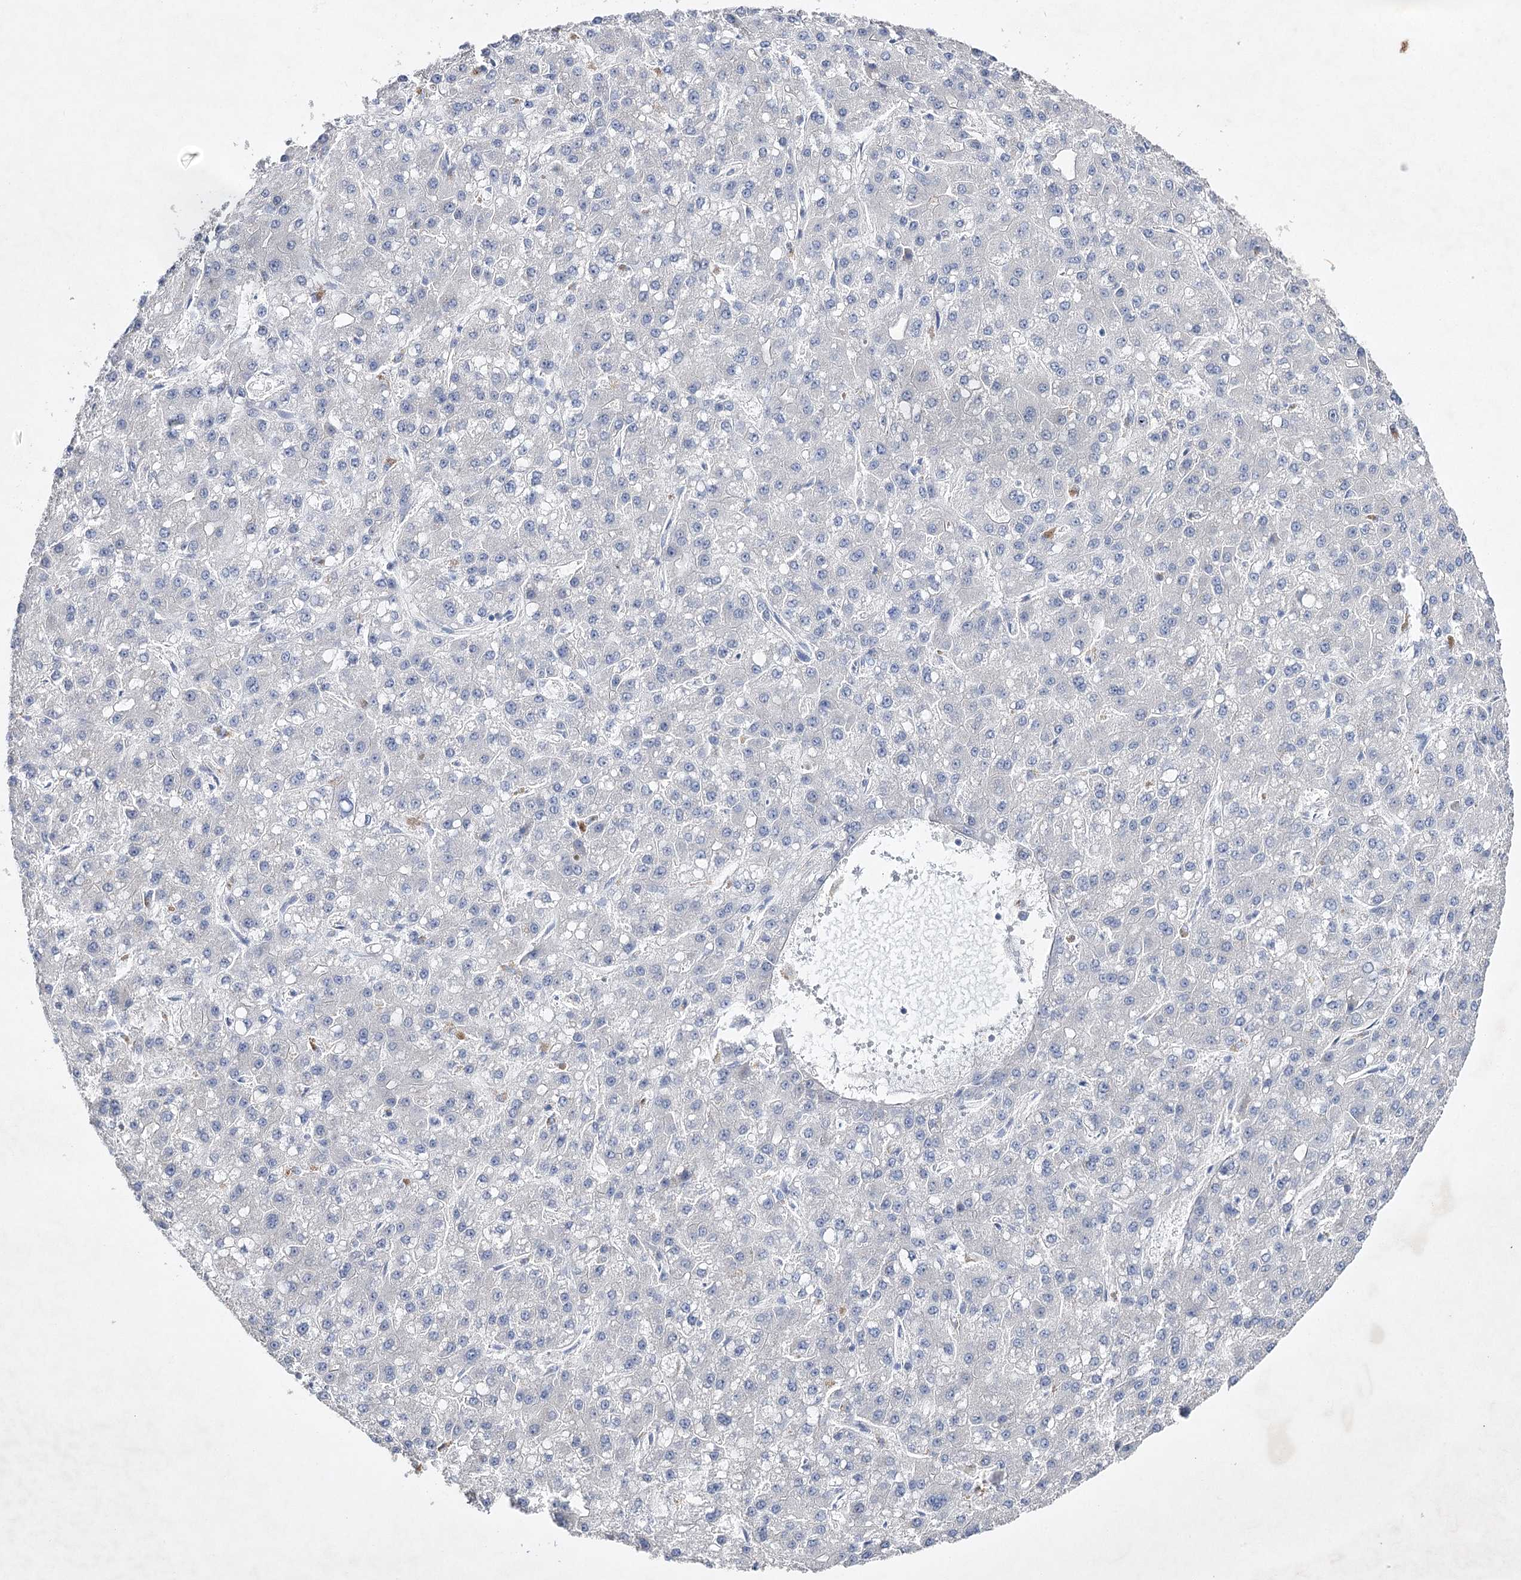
{"staining": {"intensity": "negative", "quantity": "none", "location": "none"}, "tissue": "liver cancer", "cell_type": "Tumor cells", "image_type": "cancer", "snomed": [{"axis": "morphology", "description": "Carcinoma, Hepatocellular, NOS"}, {"axis": "topography", "description": "Liver"}], "caption": "An image of liver hepatocellular carcinoma stained for a protein exhibits no brown staining in tumor cells.", "gene": "COX15", "patient": {"sex": "male", "age": 67}}